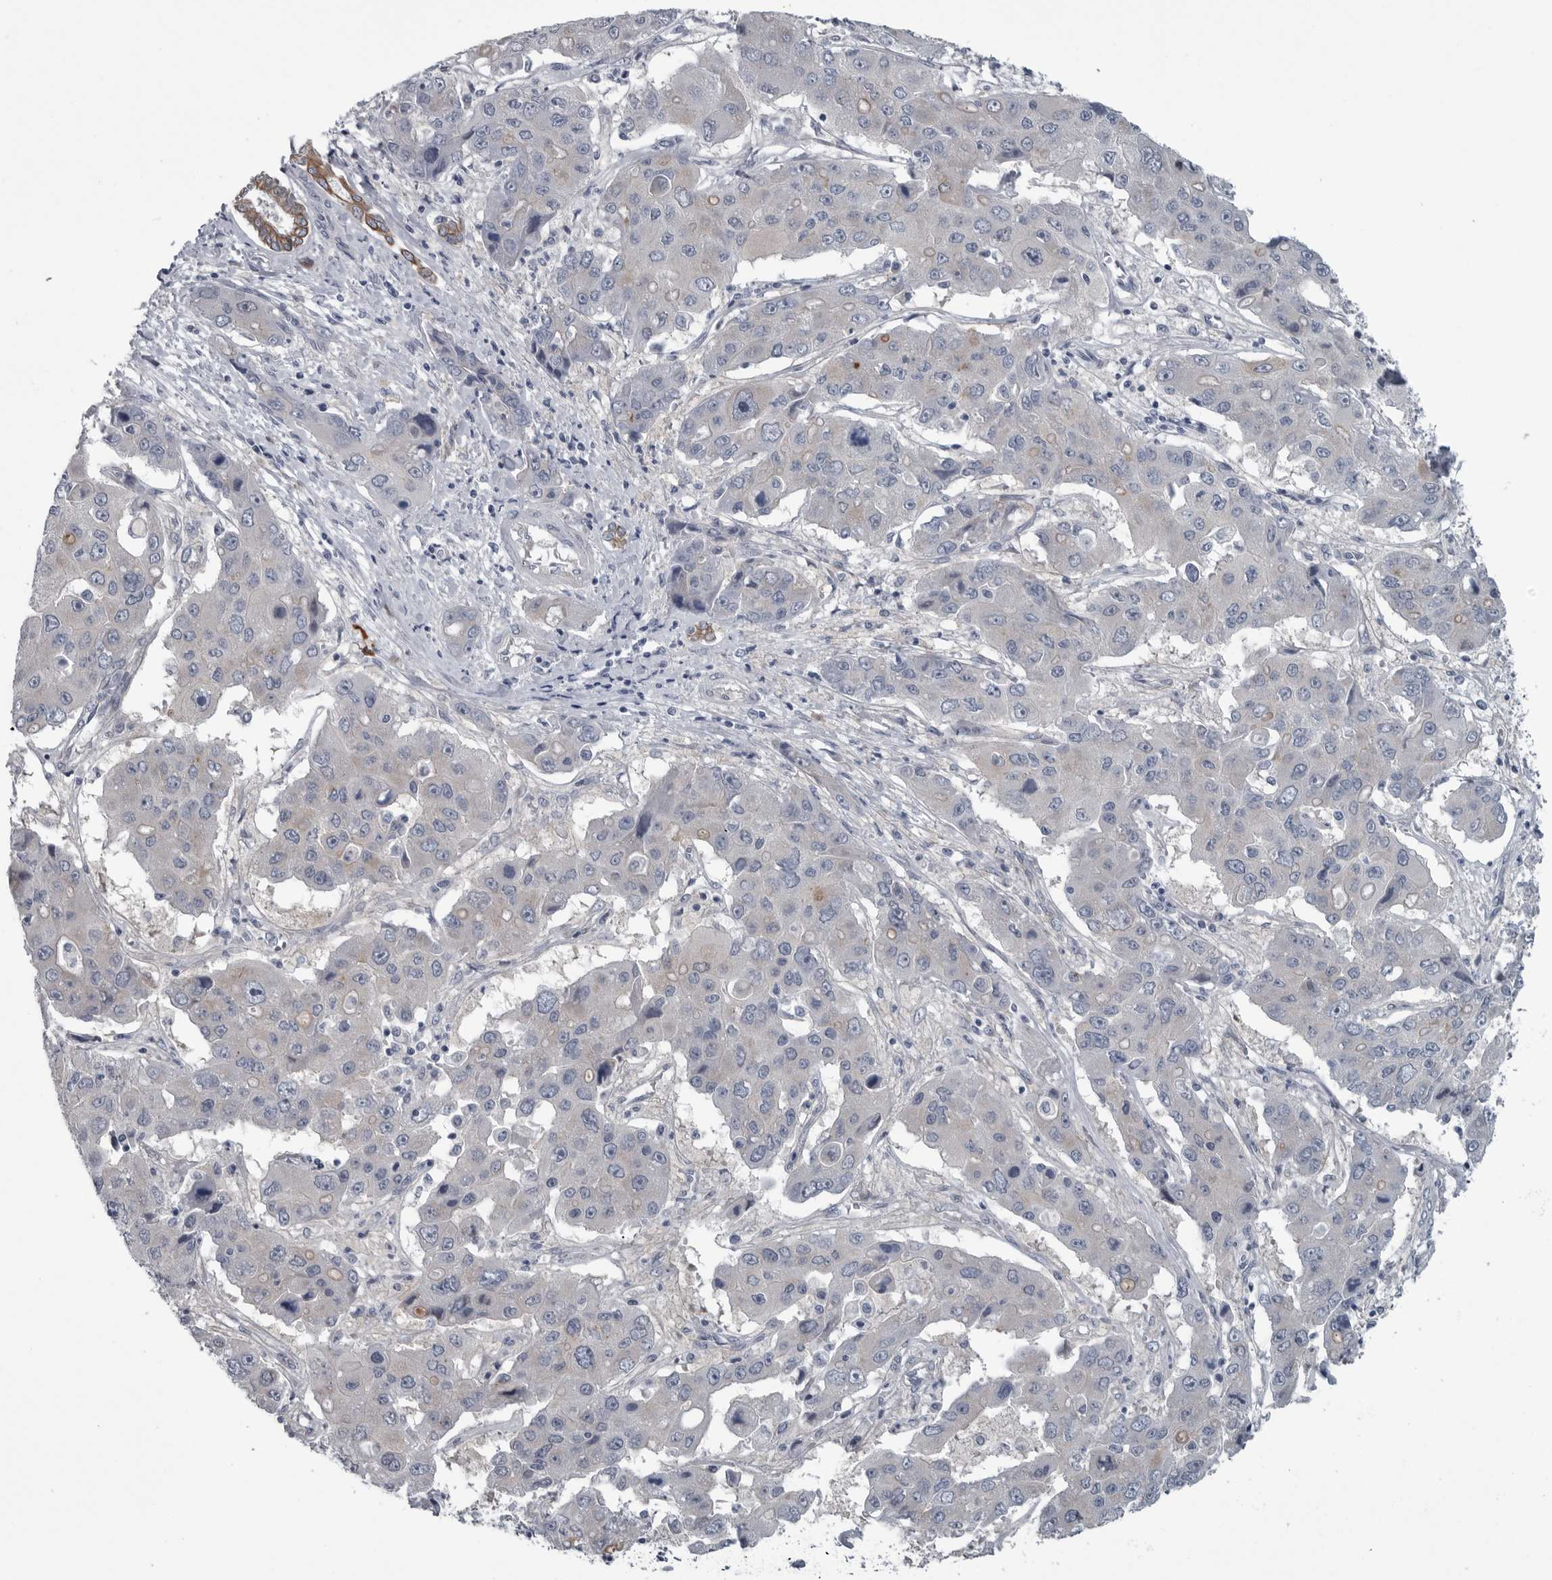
{"staining": {"intensity": "negative", "quantity": "none", "location": "none"}, "tissue": "liver cancer", "cell_type": "Tumor cells", "image_type": "cancer", "snomed": [{"axis": "morphology", "description": "Cholangiocarcinoma"}, {"axis": "topography", "description": "Liver"}], "caption": "Liver cancer stained for a protein using immunohistochemistry (IHC) shows no positivity tumor cells.", "gene": "MYOC", "patient": {"sex": "male", "age": 67}}